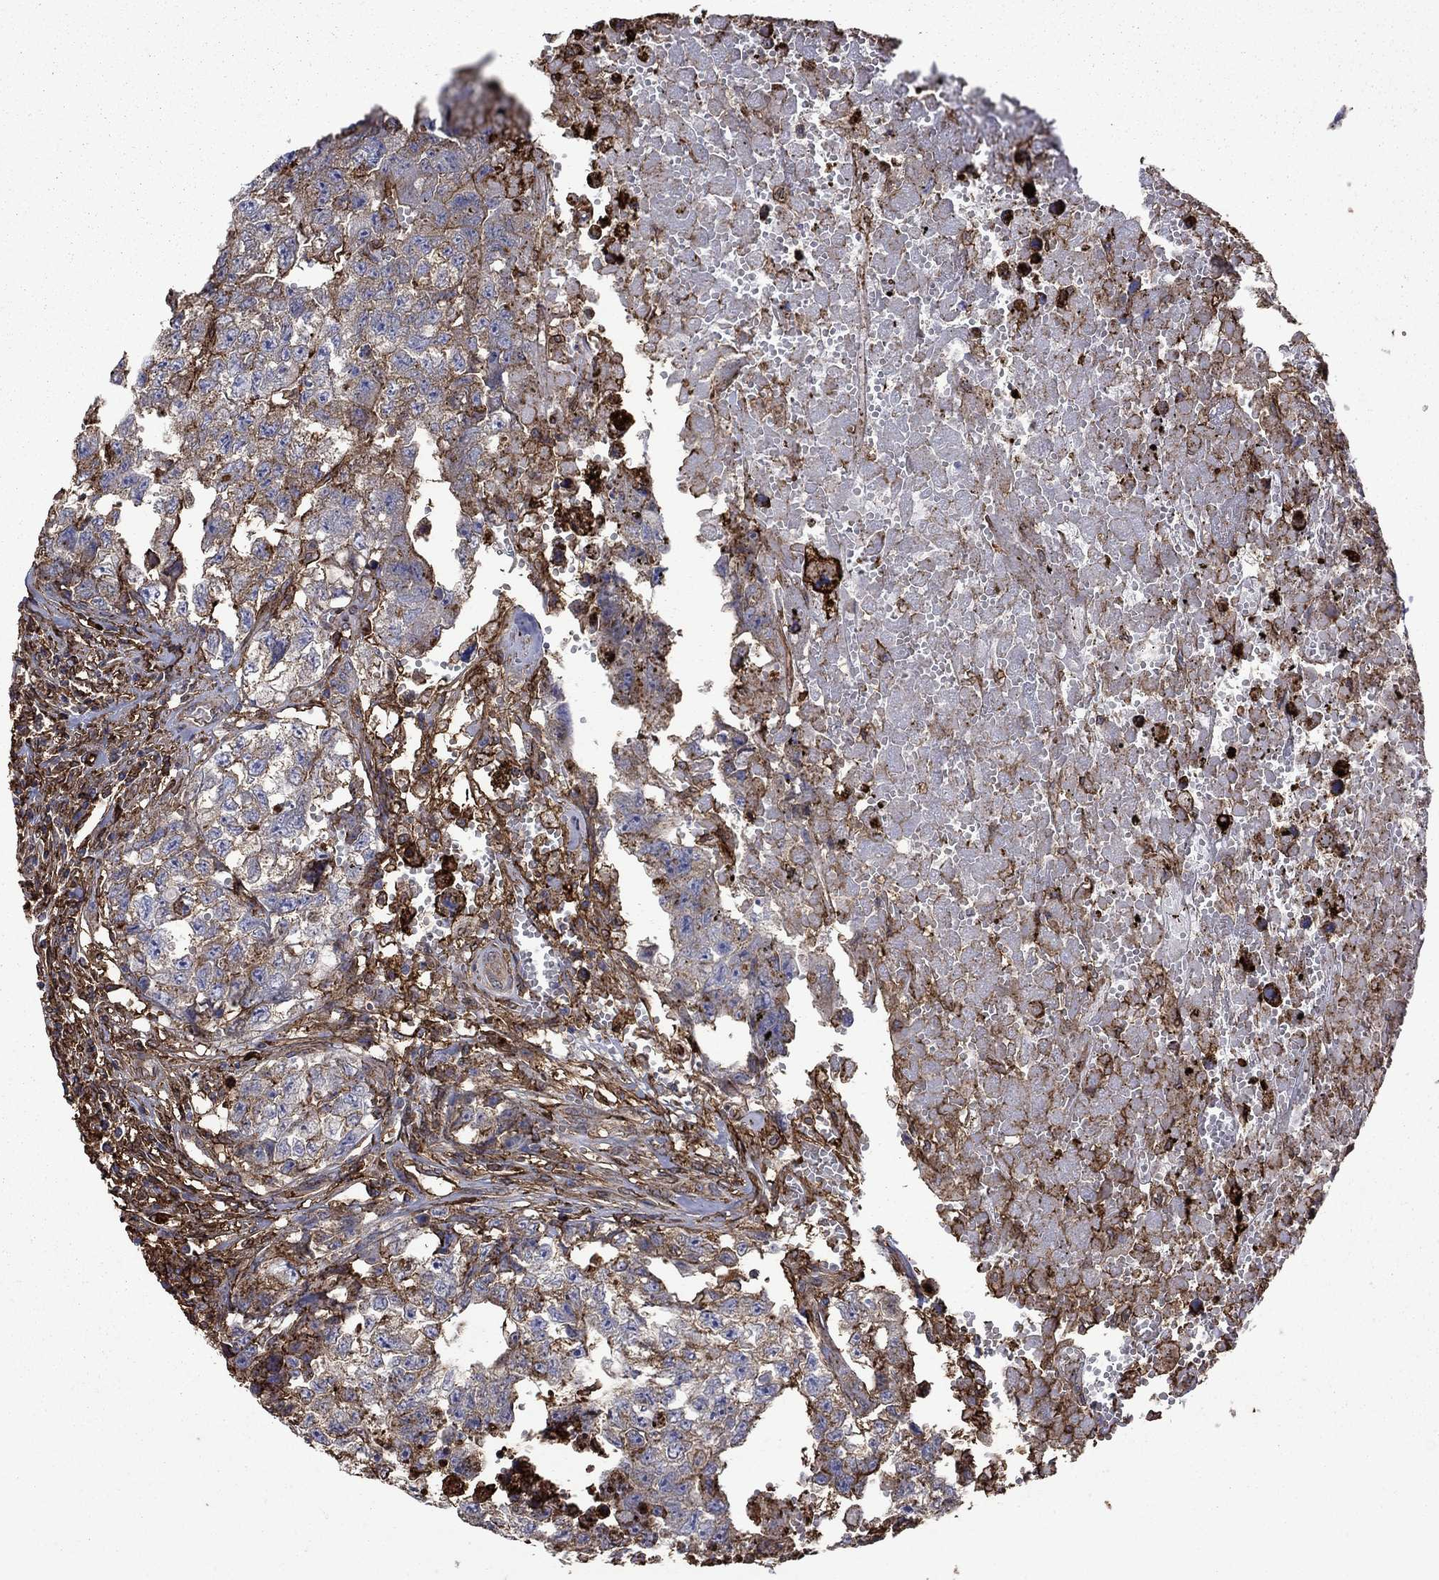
{"staining": {"intensity": "negative", "quantity": "none", "location": "none"}, "tissue": "testis cancer", "cell_type": "Tumor cells", "image_type": "cancer", "snomed": [{"axis": "morphology", "description": "Seminoma, NOS"}, {"axis": "morphology", "description": "Carcinoma, Embryonal, NOS"}, {"axis": "topography", "description": "Testis"}], "caption": "Embryonal carcinoma (testis) stained for a protein using immunohistochemistry (IHC) displays no staining tumor cells.", "gene": "PLAU", "patient": {"sex": "male", "age": 22}}